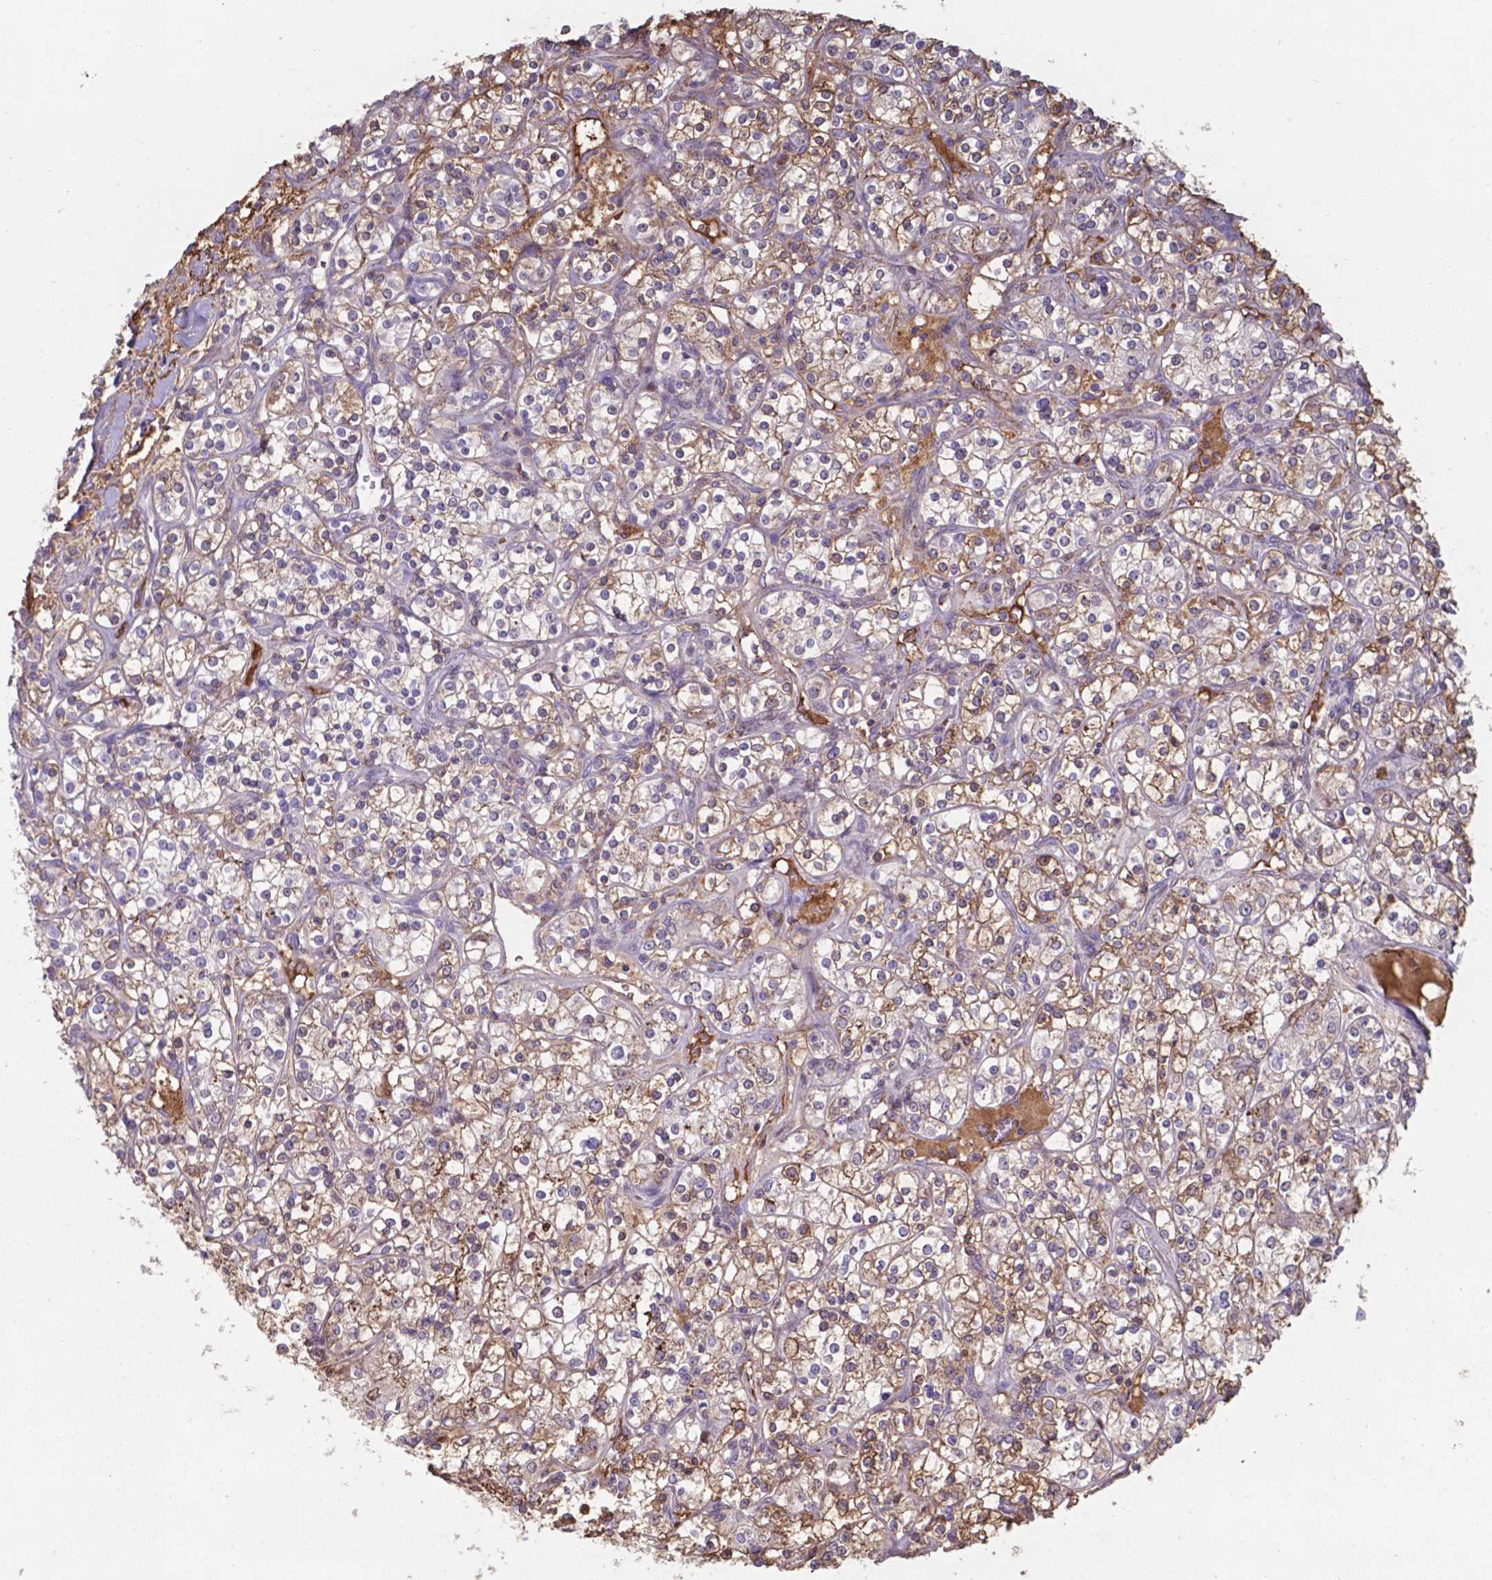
{"staining": {"intensity": "negative", "quantity": "none", "location": "none"}, "tissue": "renal cancer", "cell_type": "Tumor cells", "image_type": "cancer", "snomed": [{"axis": "morphology", "description": "Adenocarcinoma, NOS"}, {"axis": "topography", "description": "Kidney"}], "caption": "Tumor cells are negative for brown protein staining in renal cancer (adenocarcinoma). (Stains: DAB immunohistochemistry with hematoxylin counter stain, Microscopy: brightfield microscopy at high magnification).", "gene": "SERPINA1", "patient": {"sex": "male", "age": 77}}